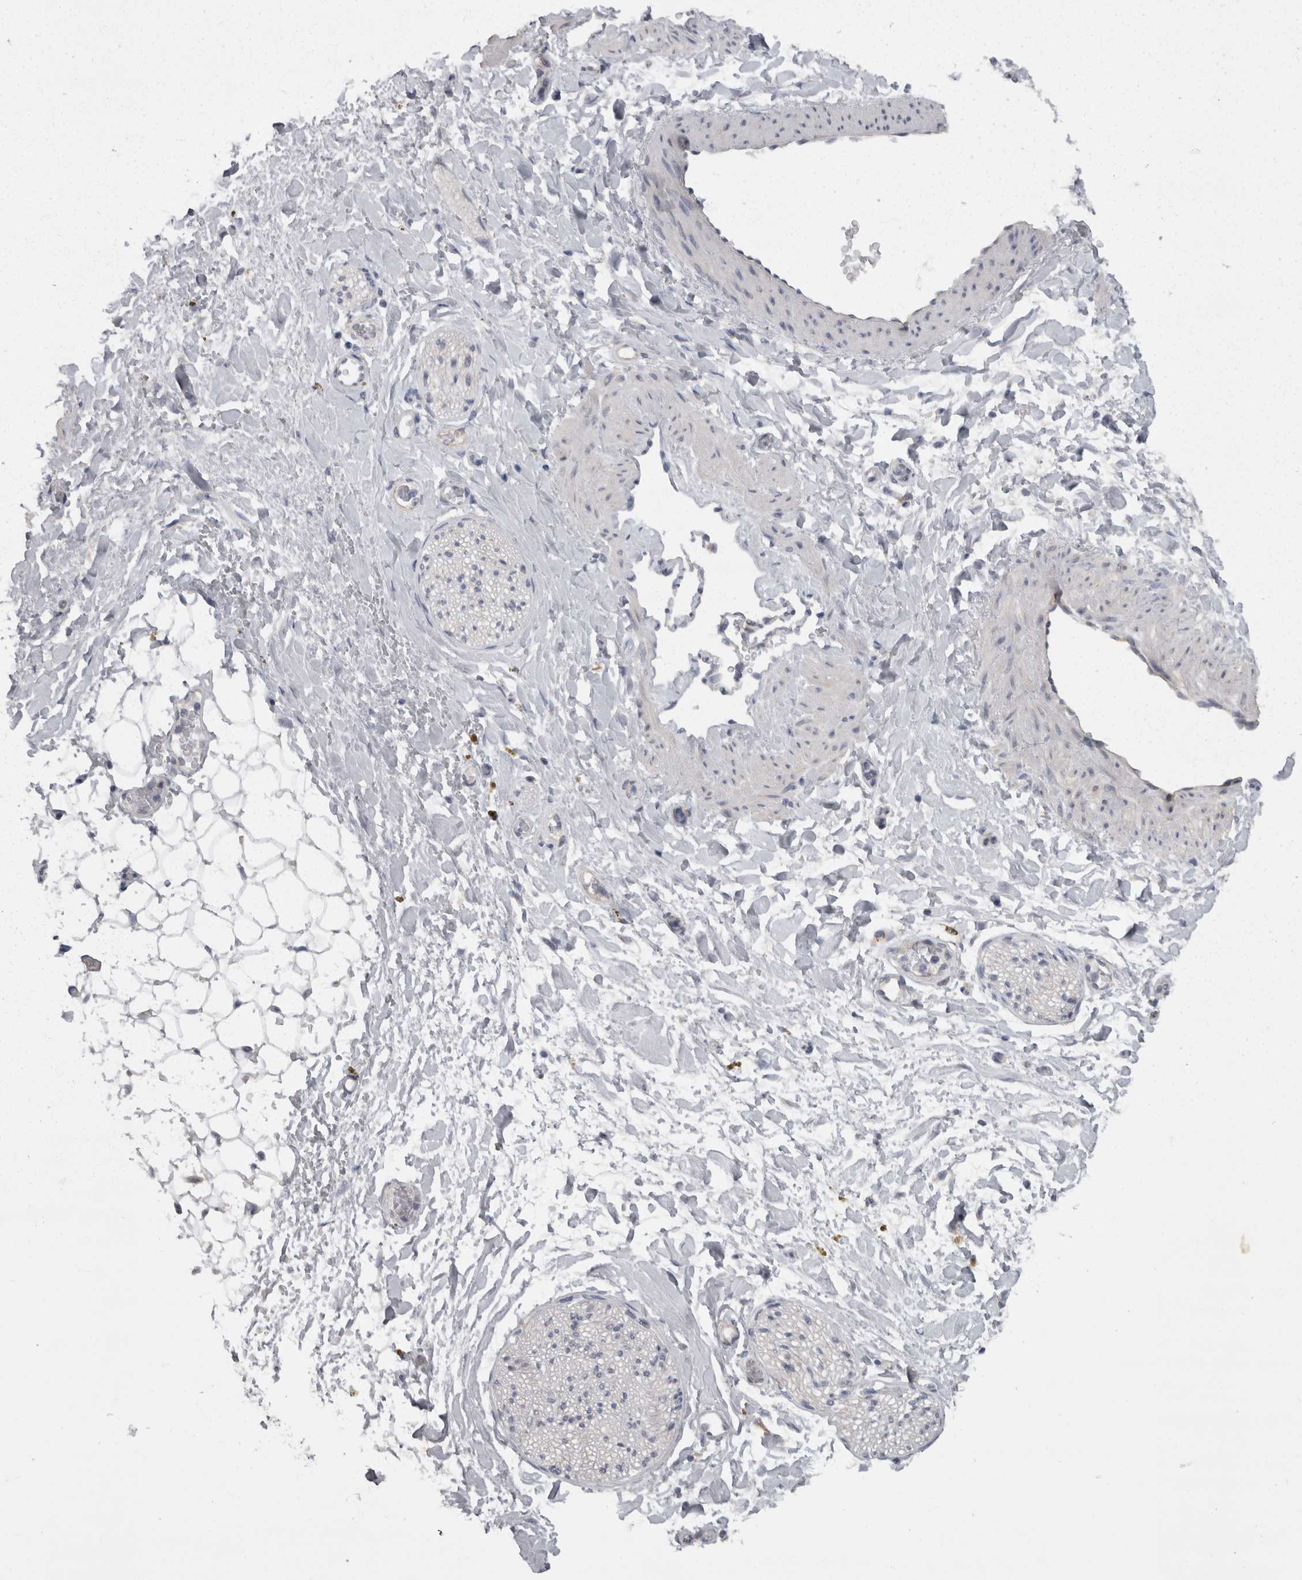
{"staining": {"intensity": "negative", "quantity": "none", "location": "none"}, "tissue": "adipose tissue", "cell_type": "Adipocytes", "image_type": "normal", "snomed": [{"axis": "morphology", "description": "Normal tissue, NOS"}, {"axis": "topography", "description": "Kidney"}, {"axis": "topography", "description": "Peripheral nerve tissue"}], "caption": "The immunohistochemistry (IHC) micrograph has no significant expression in adipocytes of adipose tissue.", "gene": "CAMK2D", "patient": {"sex": "male", "age": 7}}